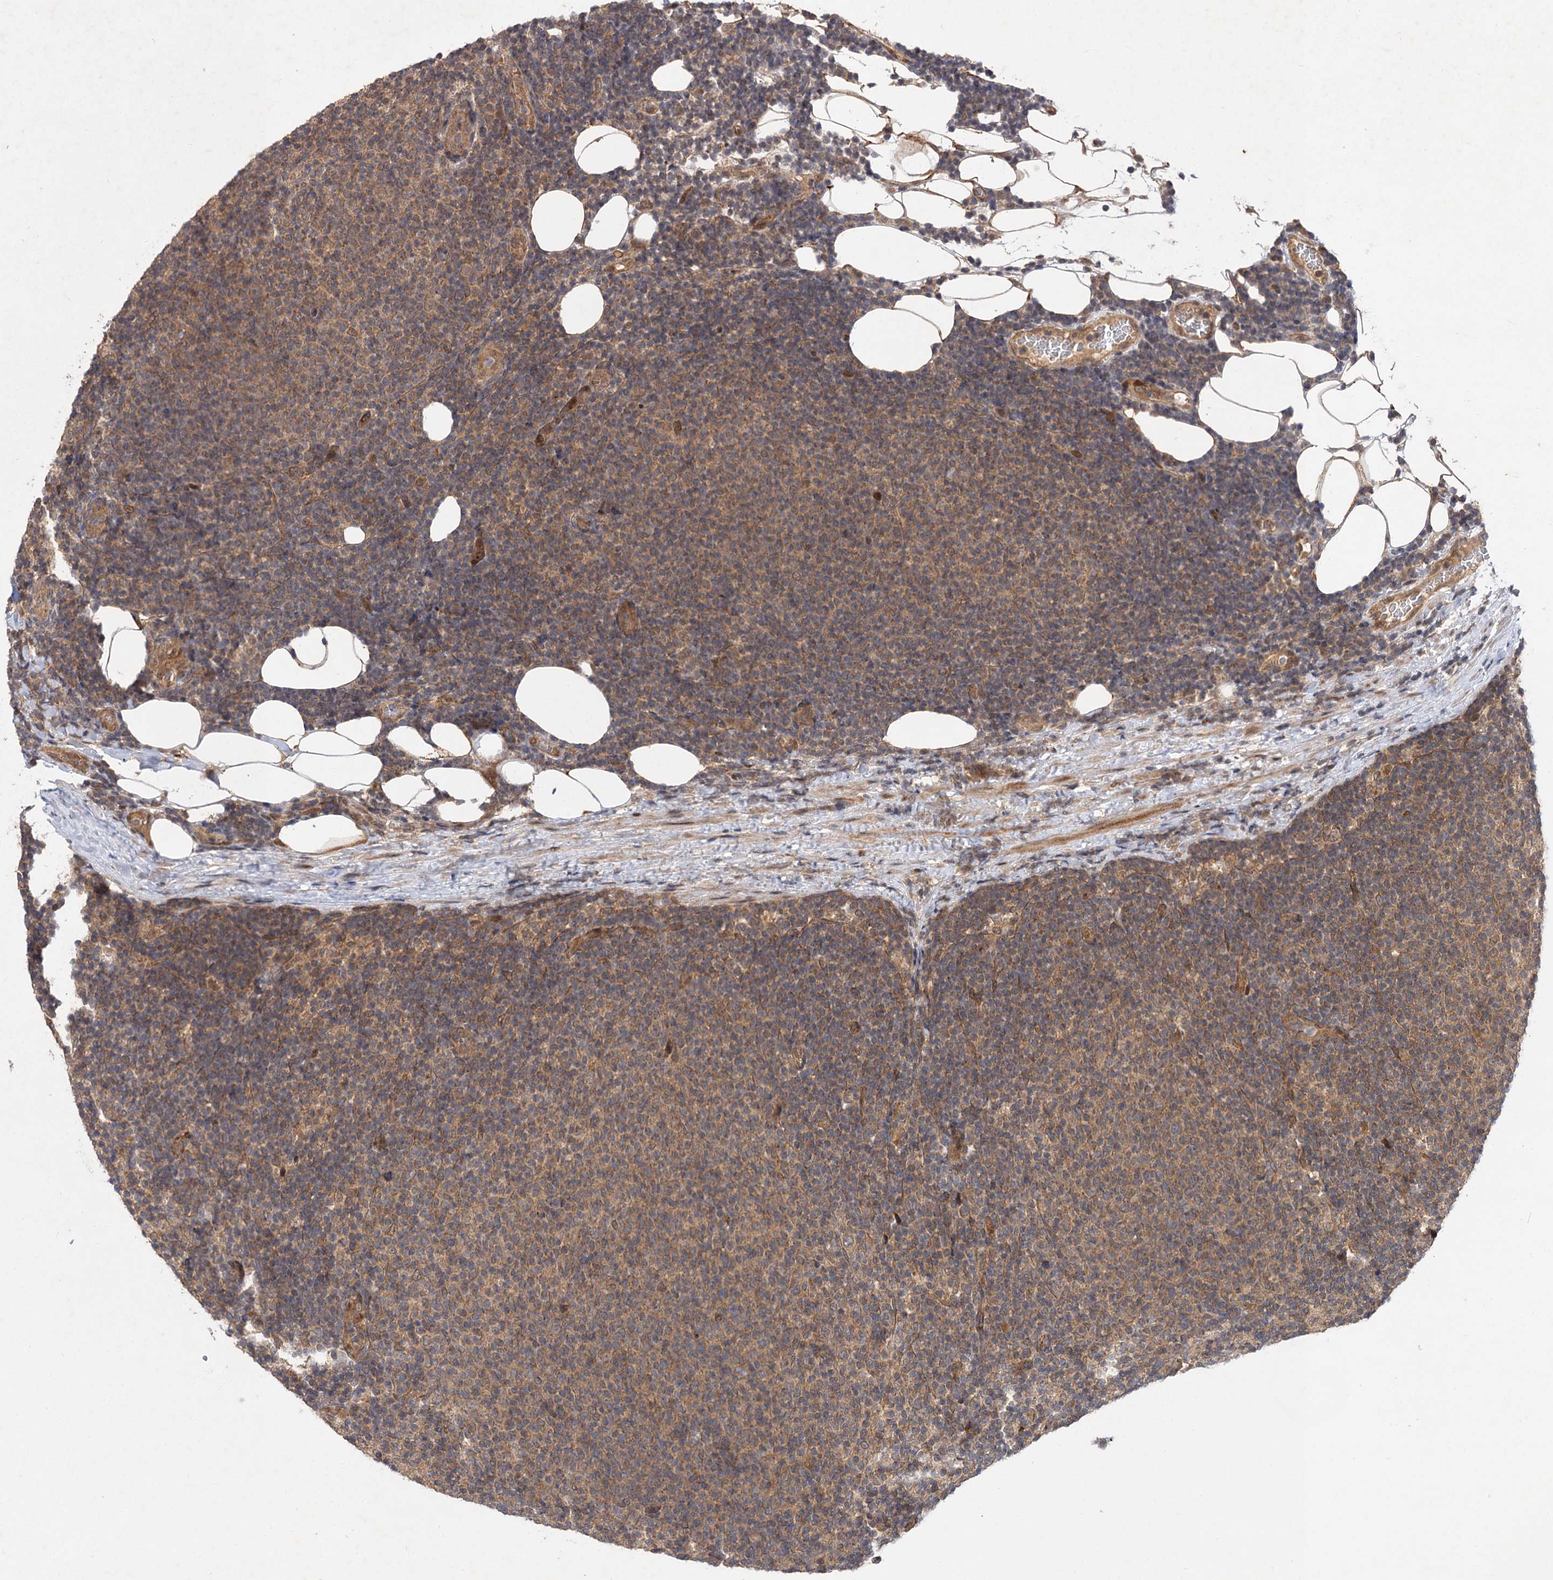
{"staining": {"intensity": "weak", "quantity": ">75%", "location": "cytoplasmic/membranous"}, "tissue": "lymphoma", "cell_type": "Tumor cells", "image_type": "cancer", "snomed": [{"axis": "morphology", "description": "Malignant lymphoma, non-Hodgkin's type, Low grade"}, {"axis": "topography", "description": "Lymph node"}], "caption": "Malignant lymphoma, non-Hodgkin's type (low-grade) stained for a protein (brown) reveals weak cytoplasmic/membranous positive positivity in about >75% of tumor cells.", "gene": "FBXW8", "patient": {"sex": "male", "age": 66}}